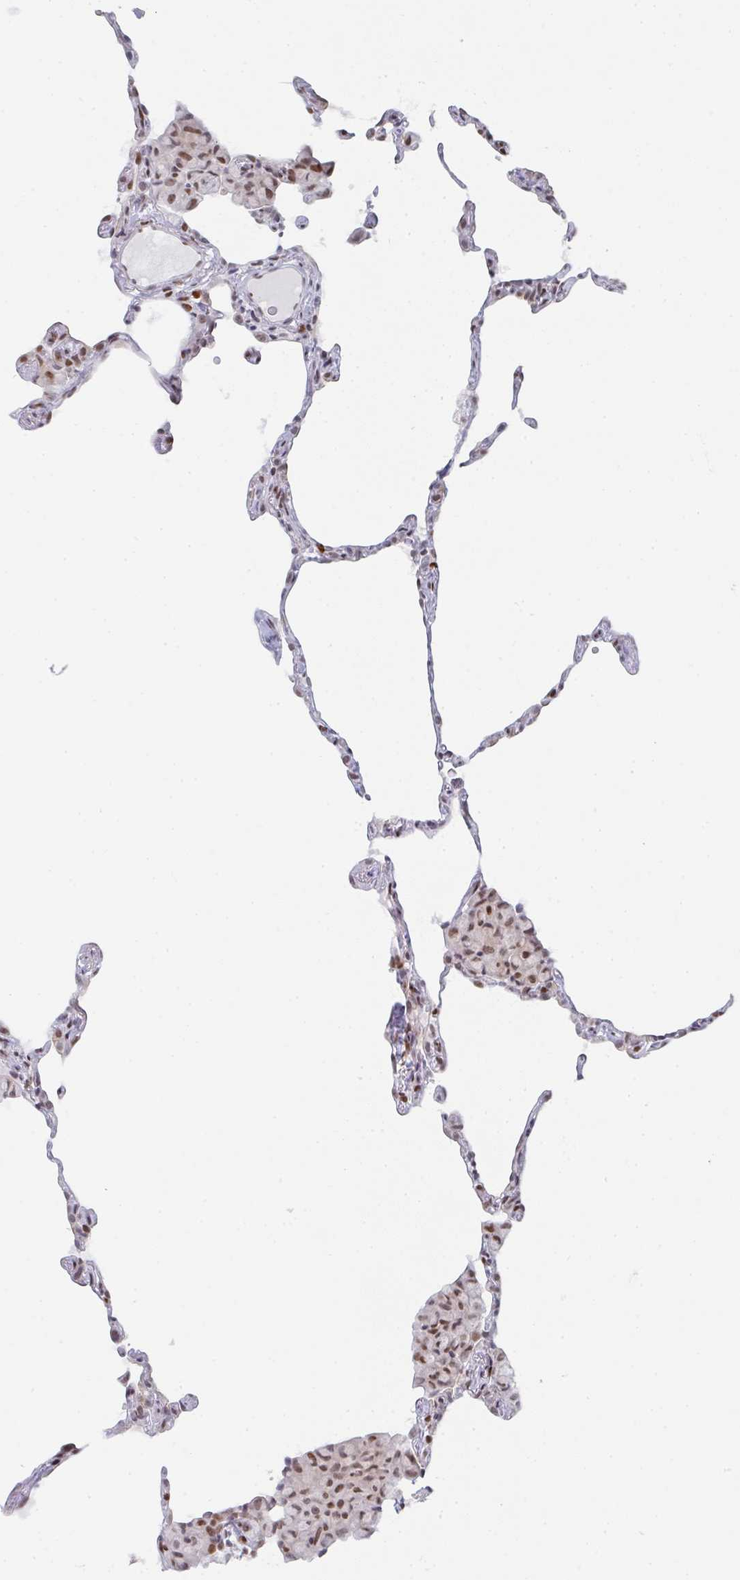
{"staining": {"intensity": "negative", "quantity": "none", "location": "none"}, "tissue": "lung", "cell_type": "Alveolar cells", "image_type": "normal", "snomed": [{"axis": "morphology", "description": "Normal tissue, NOS"}, {"axis": "topography", "description": "Lung"}], "caption": "Immunohistochemistry micrograph of normal lung: lung stained with DAB demonstrates no significant protein positivity in alveolar cells.", "gene": "POU2AF2", "patient": {"sex": "female", "age": 57}}